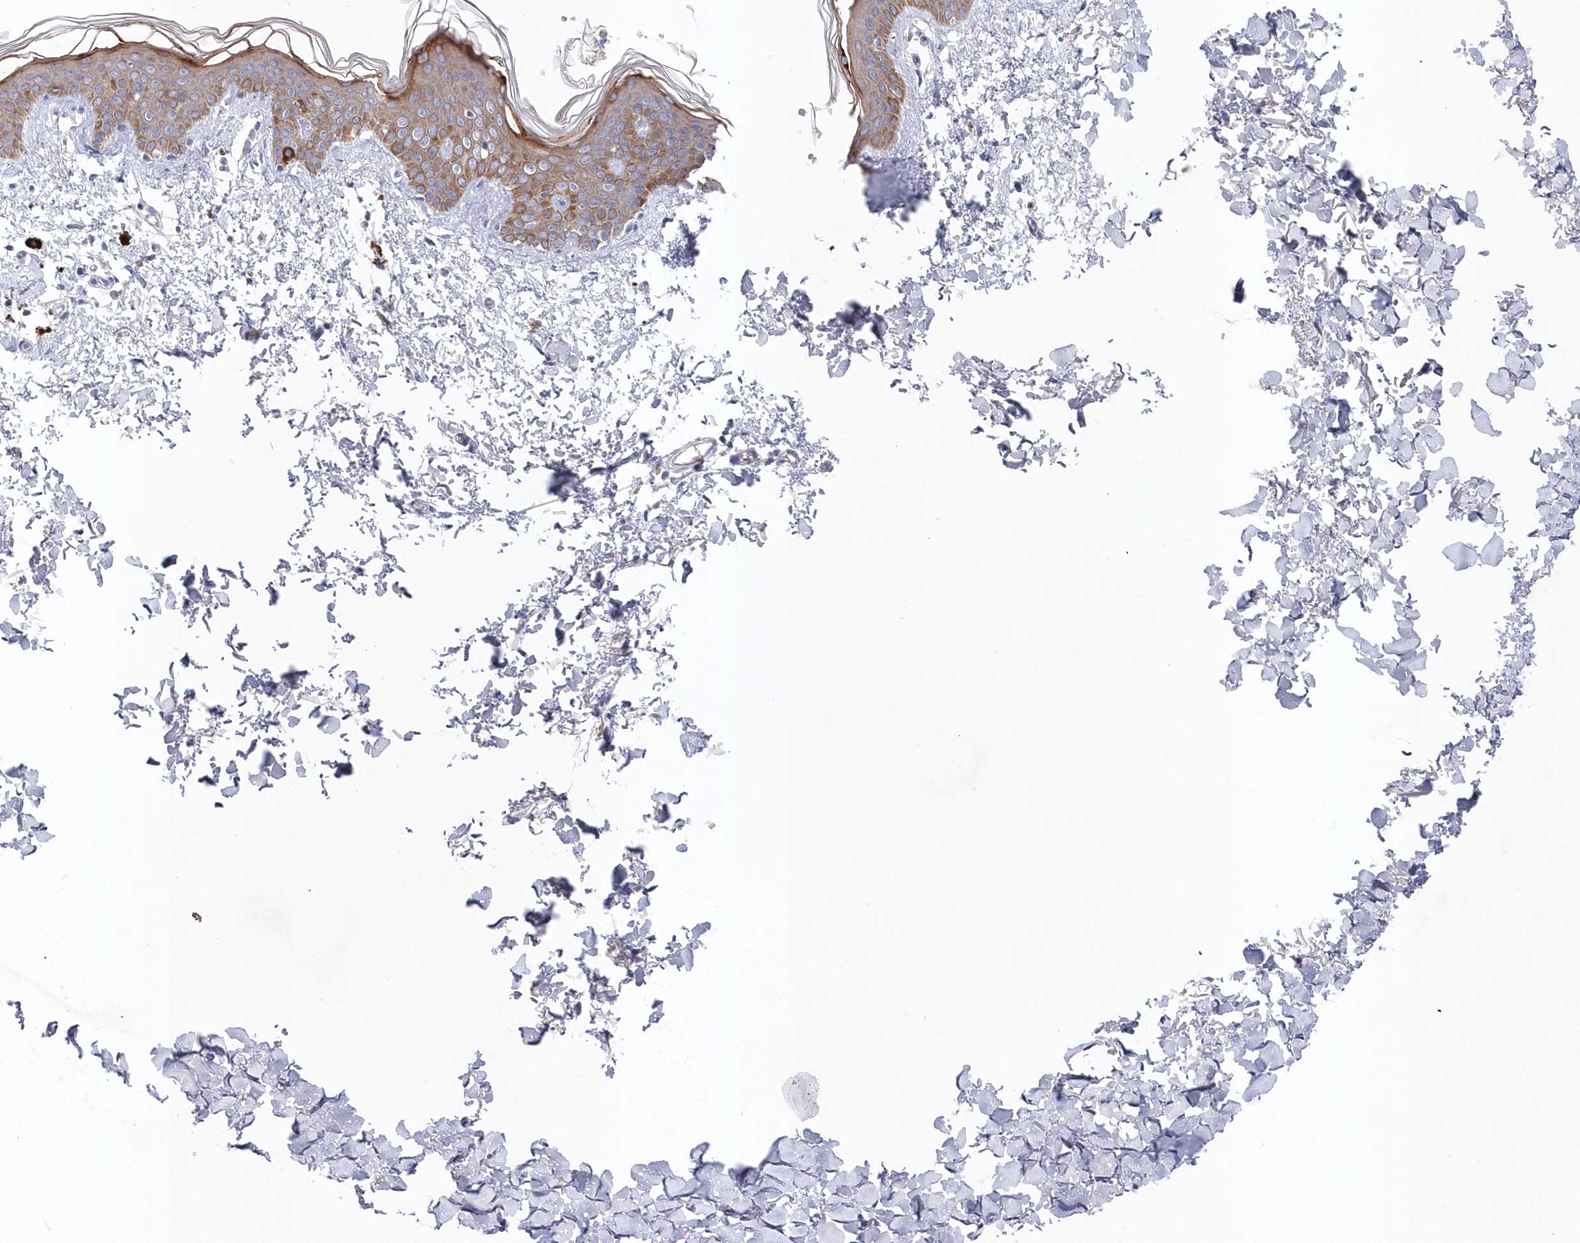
{"staining": {"intensity": "negative", "quantity": "none", "location": "none"}, "tissue": "skin", "cell_type": "Fibroblasts", "image_type": "normal", "snomed": [{"axis": "morphology", "description": "Normal tissue, NOS"}, {"axis": "topography", "description": "Skin"}], "caption": "Micrograph shows no significant protein staining in fibroblasts of normal skin. Brightfield microscopy of immunohistochemistry stained with DAB (brown) and hematoxylin (blue), captured at high magnification.", "gene": "KIAA1586", "patient": {"sex": "female", "age": 46}}